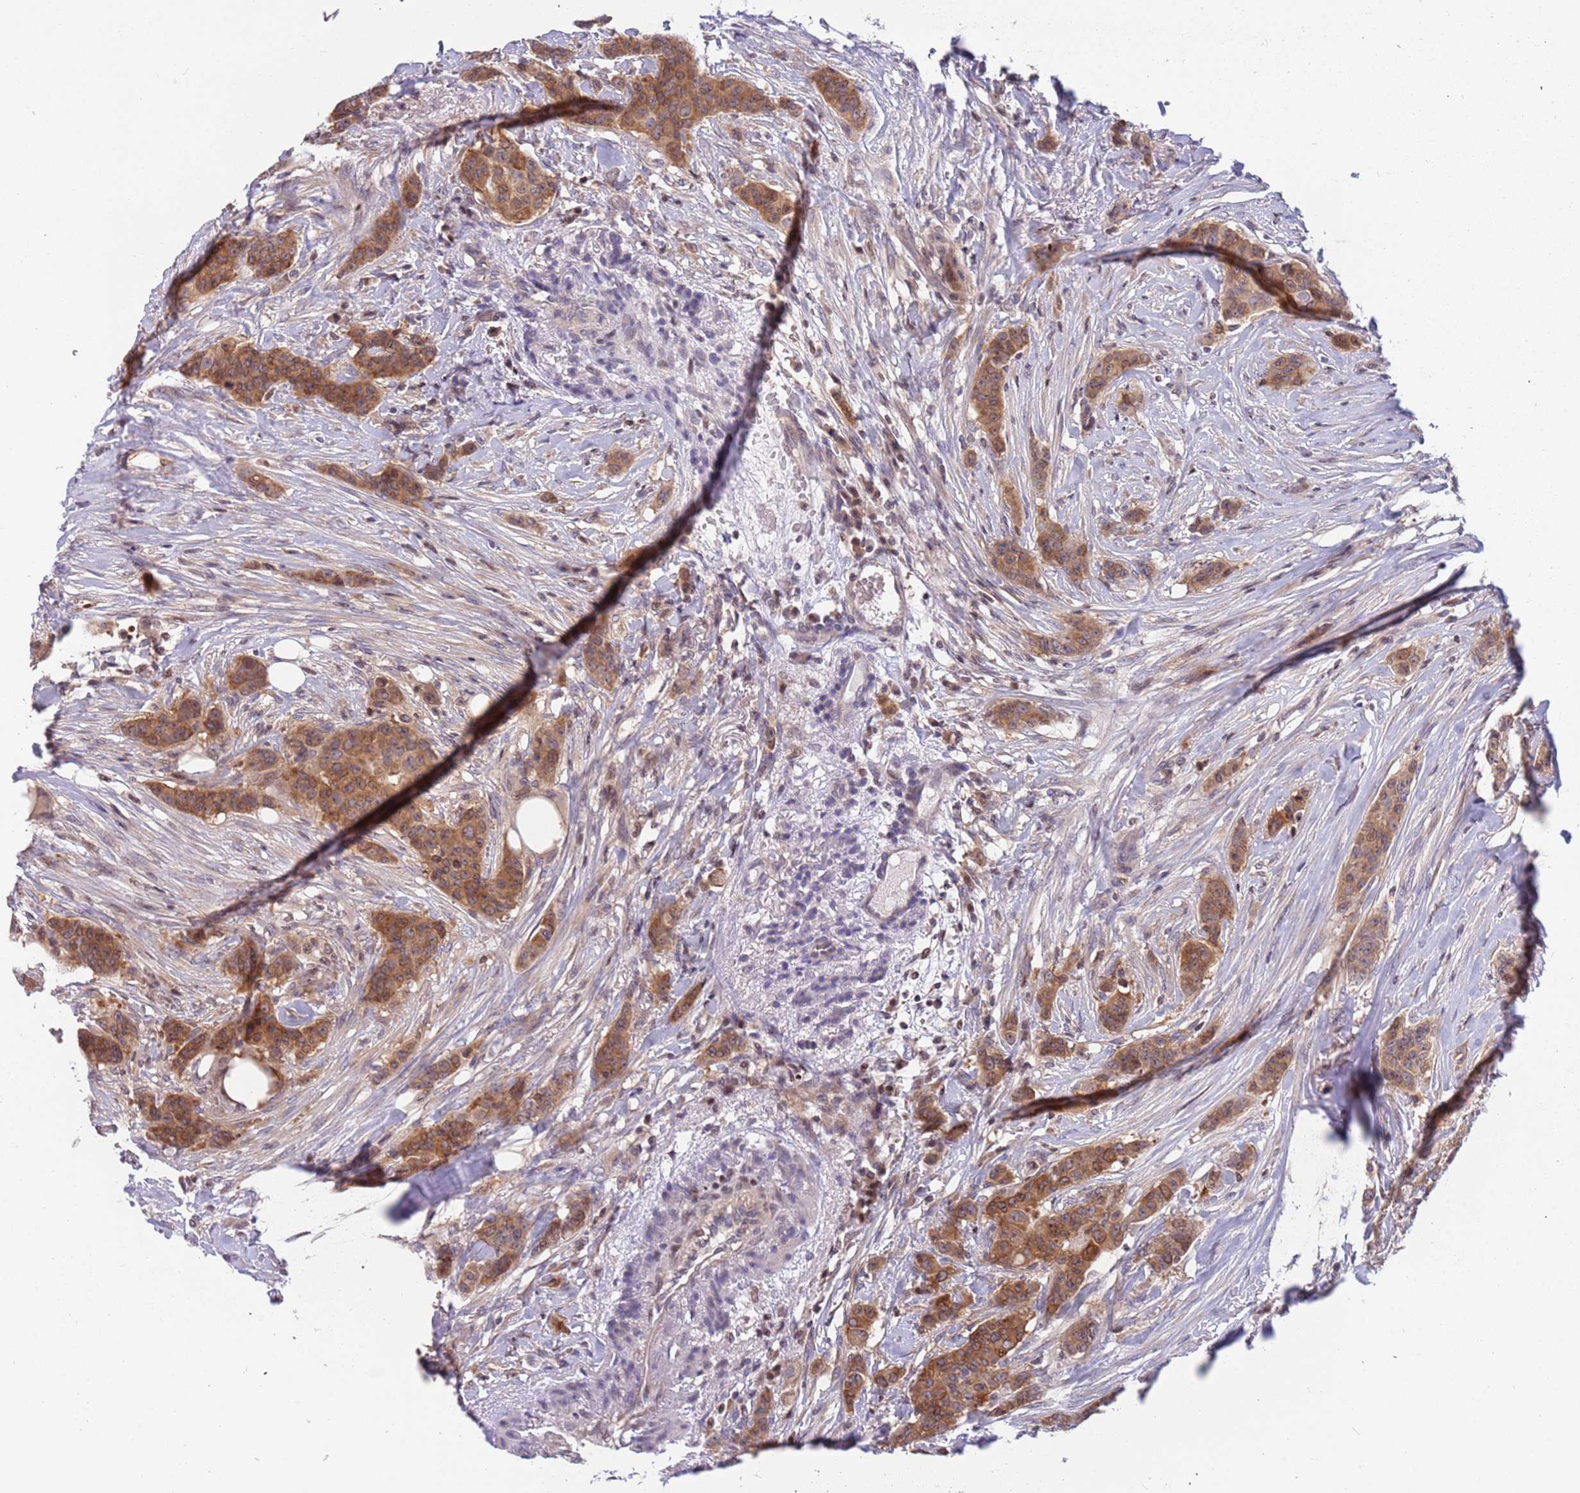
{"staining": {"intensity": "moderate", "quantity": ">75%", "location": "cytoplasmic/membranous"}, "tissue": "breast cancer", "cell_type": "Tumor cells", "image_type": "cancer", "snomed": [{"axis": "morphology", "description": "Duct carcinoma"}, {"axis": "topography", "description": "Breast"}], "caption": "An immunohistochemistry image of tumor tissue is shown. Protein staining in brown shows moderate cytoplasmic/membranous positivity in invasive ductal carcinoma (breast) within tumor cells.", "gene": "ARHGEF5", "patient": {"sex": "female", "age": 40}}